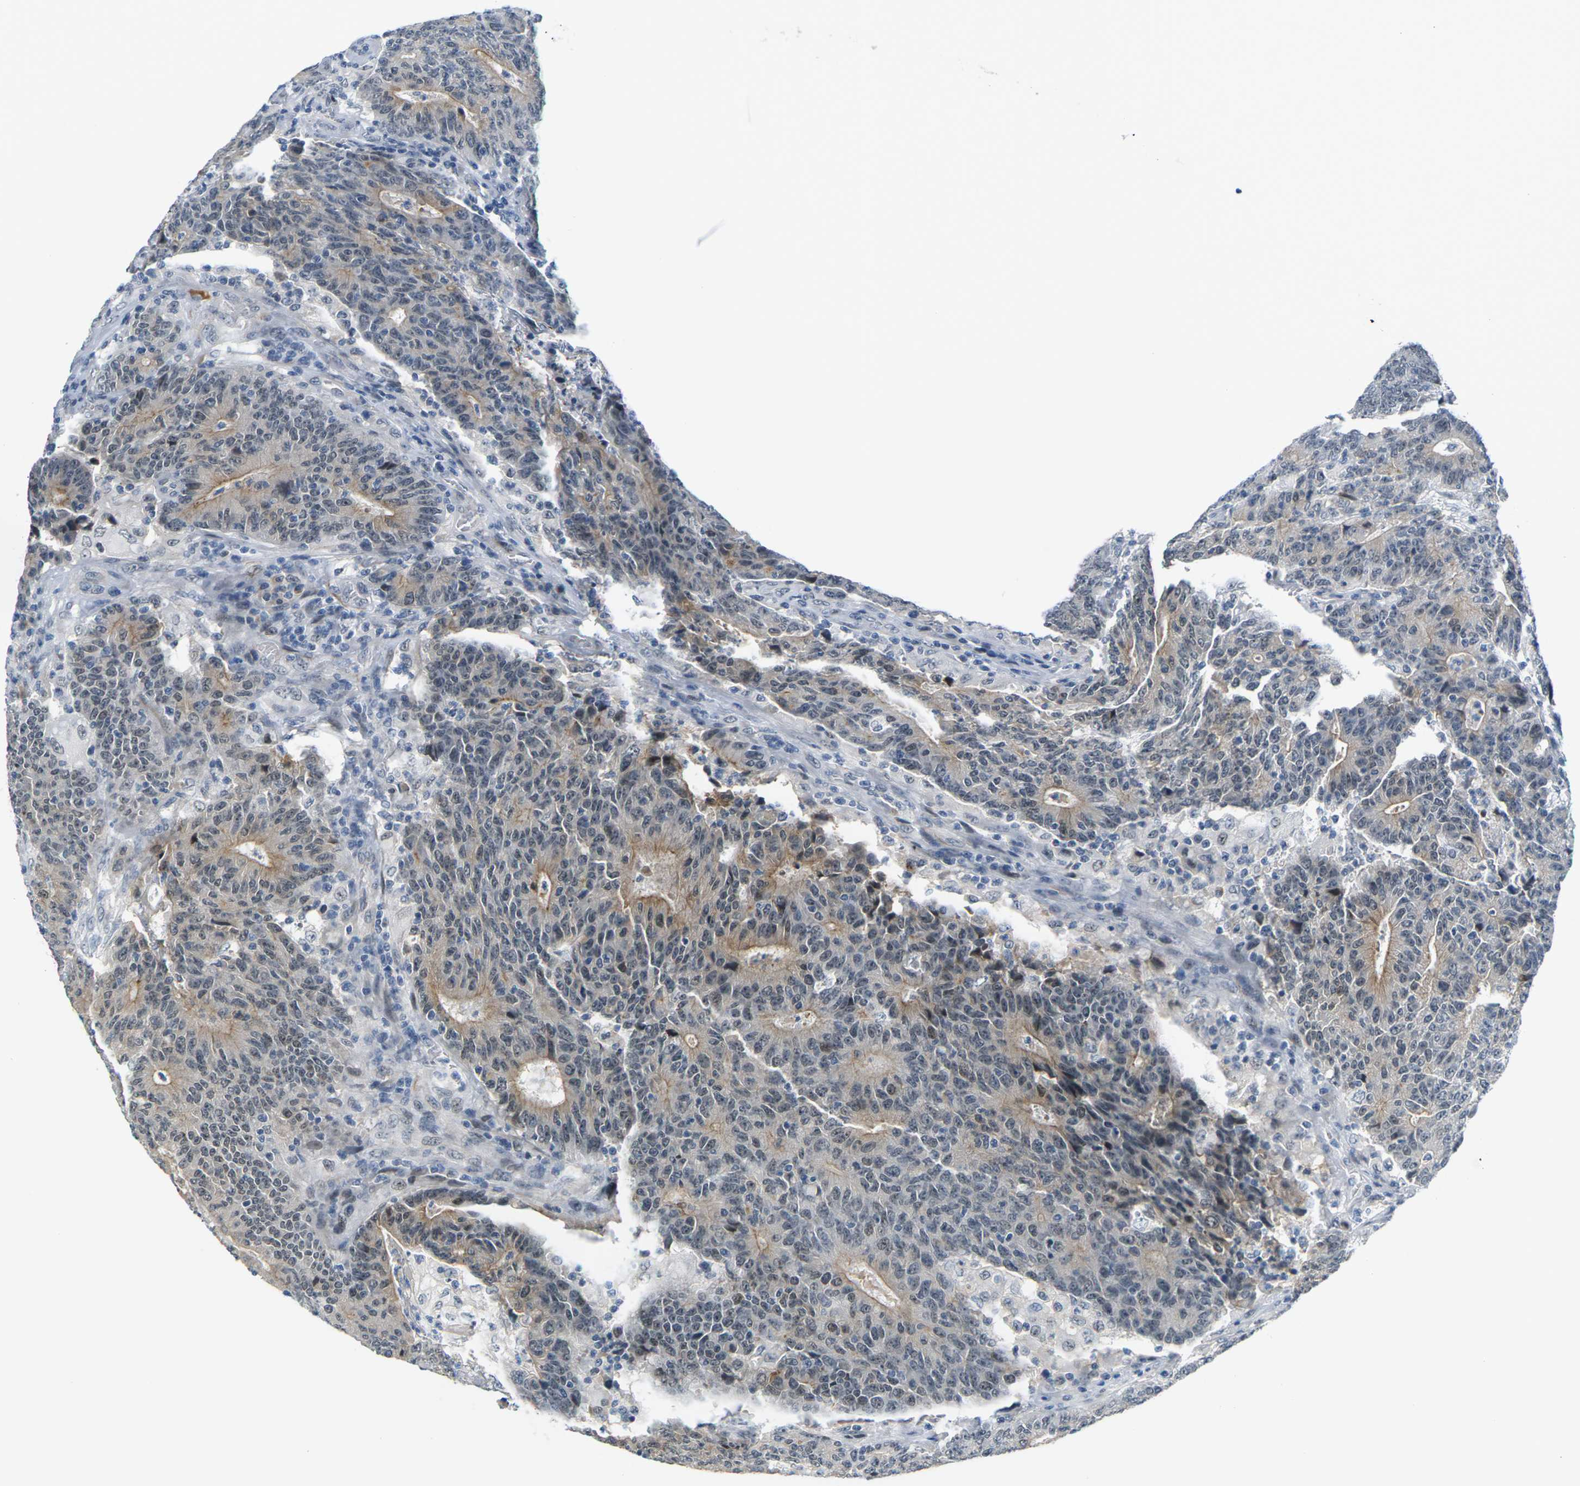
{"staining": {"intensity": "moderate", "quantity": "25%-75%", "location": "cytoplasmic/membranous"}, "tissue": "colorectal cancer", "cell_type": "Tumor cells", "image_type": "cancer", "snomed": [{"axis": "morphology", "description": "Normal tissue, NOS"}, {"axis": "morphology", "description": "Adenocarcinoma, NOS"}, {"axis": "topography", "description": "Colon"}], "caption": "Colorectal cancer stained with IHC demonstrates moderate cytoplasmic/membranous expression in approximately 25%-75% of tumor cells.", "gene": "PKP2", "patient": {"sex": "female", "age": 75}}